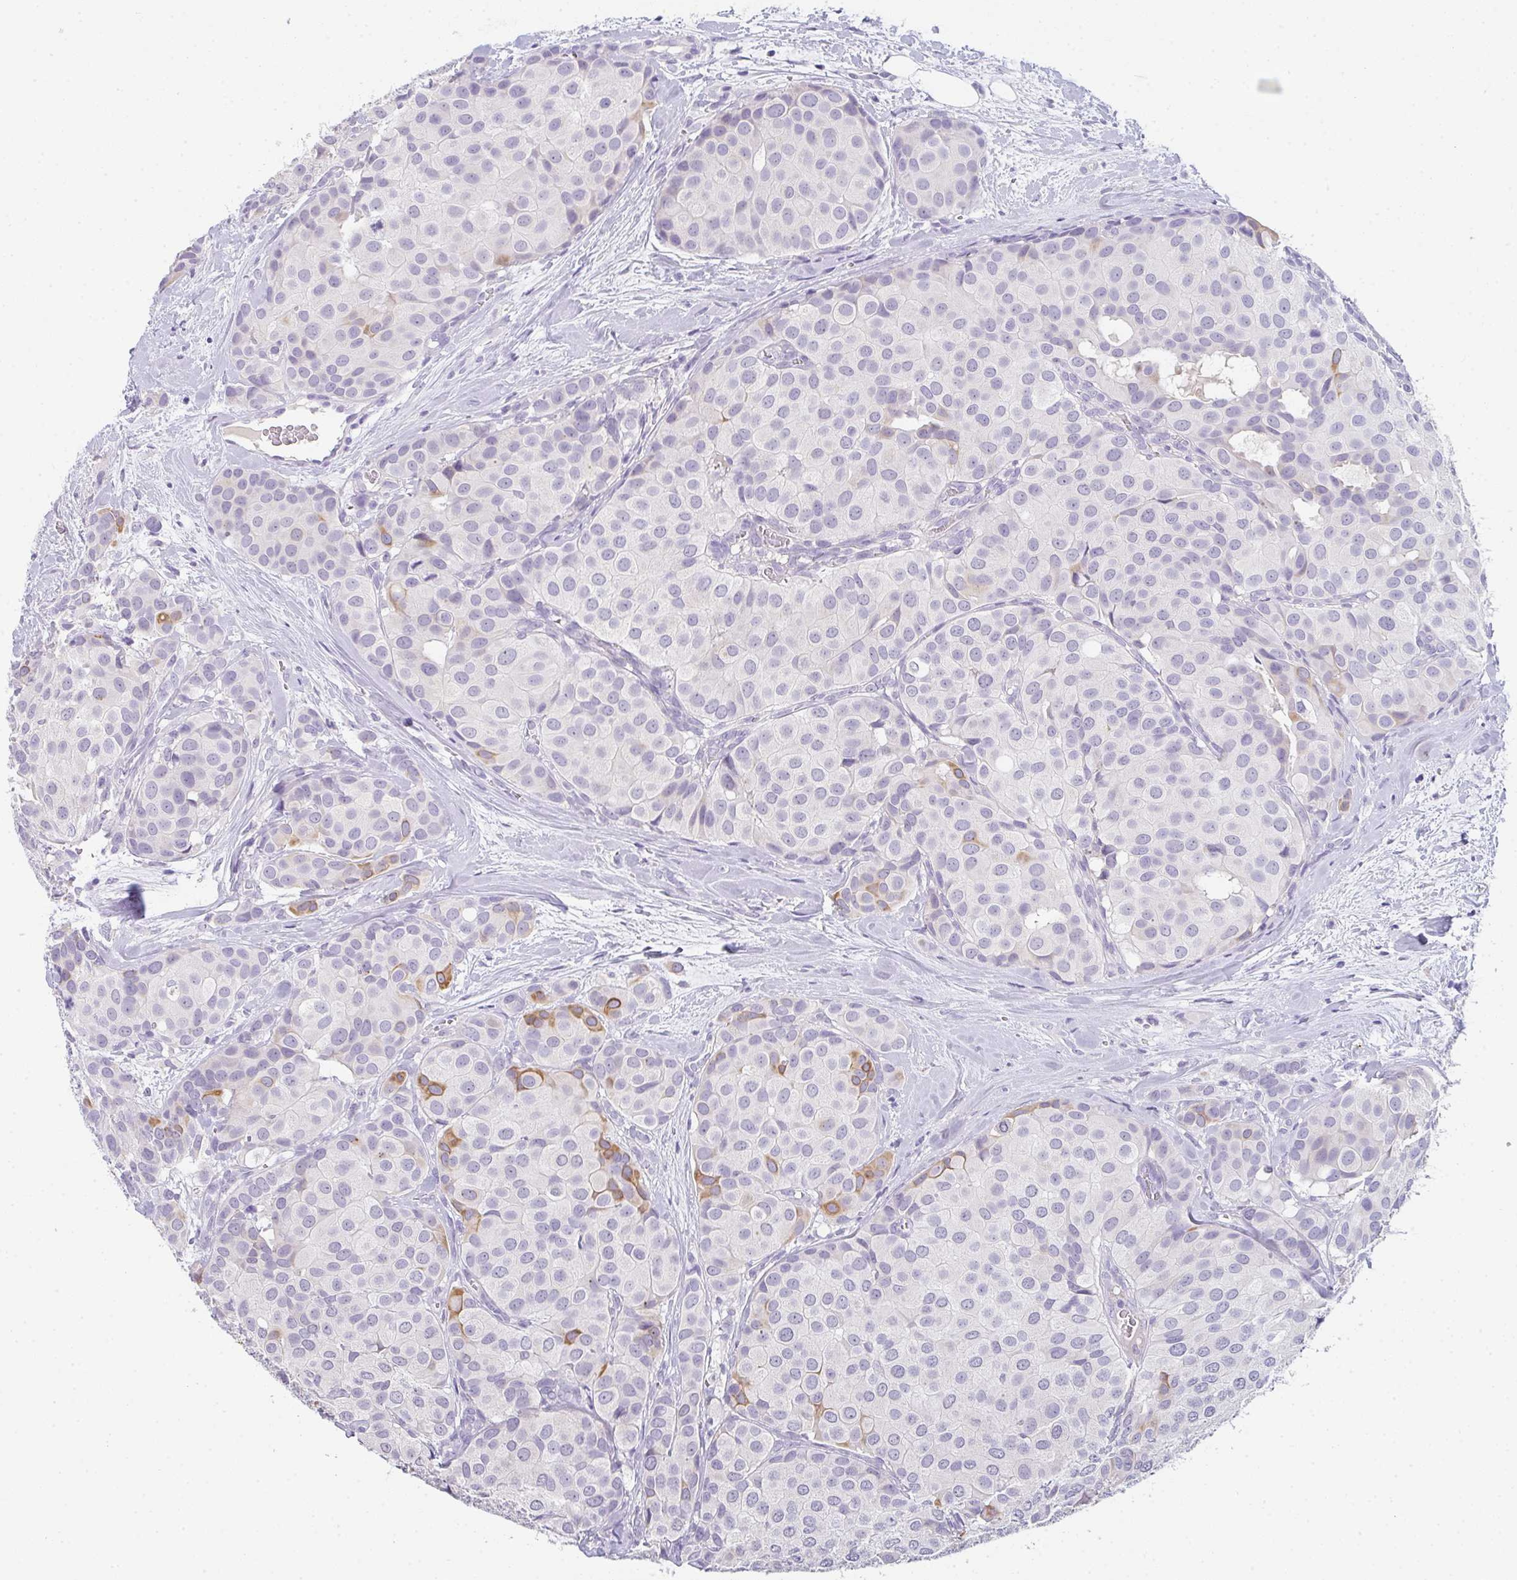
{"staining": {"intensity": "moderate", "quantity": "<25%", "location": "cytoplasmic/membranous"}, "tissue": "breast cancer", "cell_type": "Tumor cells", "image_type": "cancer", "snomed": [{"axis": "morphology", "description": "Duct carcinoma"}, {"axis": "topography", "description": "Breast"}], "caption": "Moderate cytoplasmic/membranous positivity is present in about <25% of tumor cells in breast cancer.", "gene": "C1QTNF8", "patient": {"sex": "female", "age": 70}}